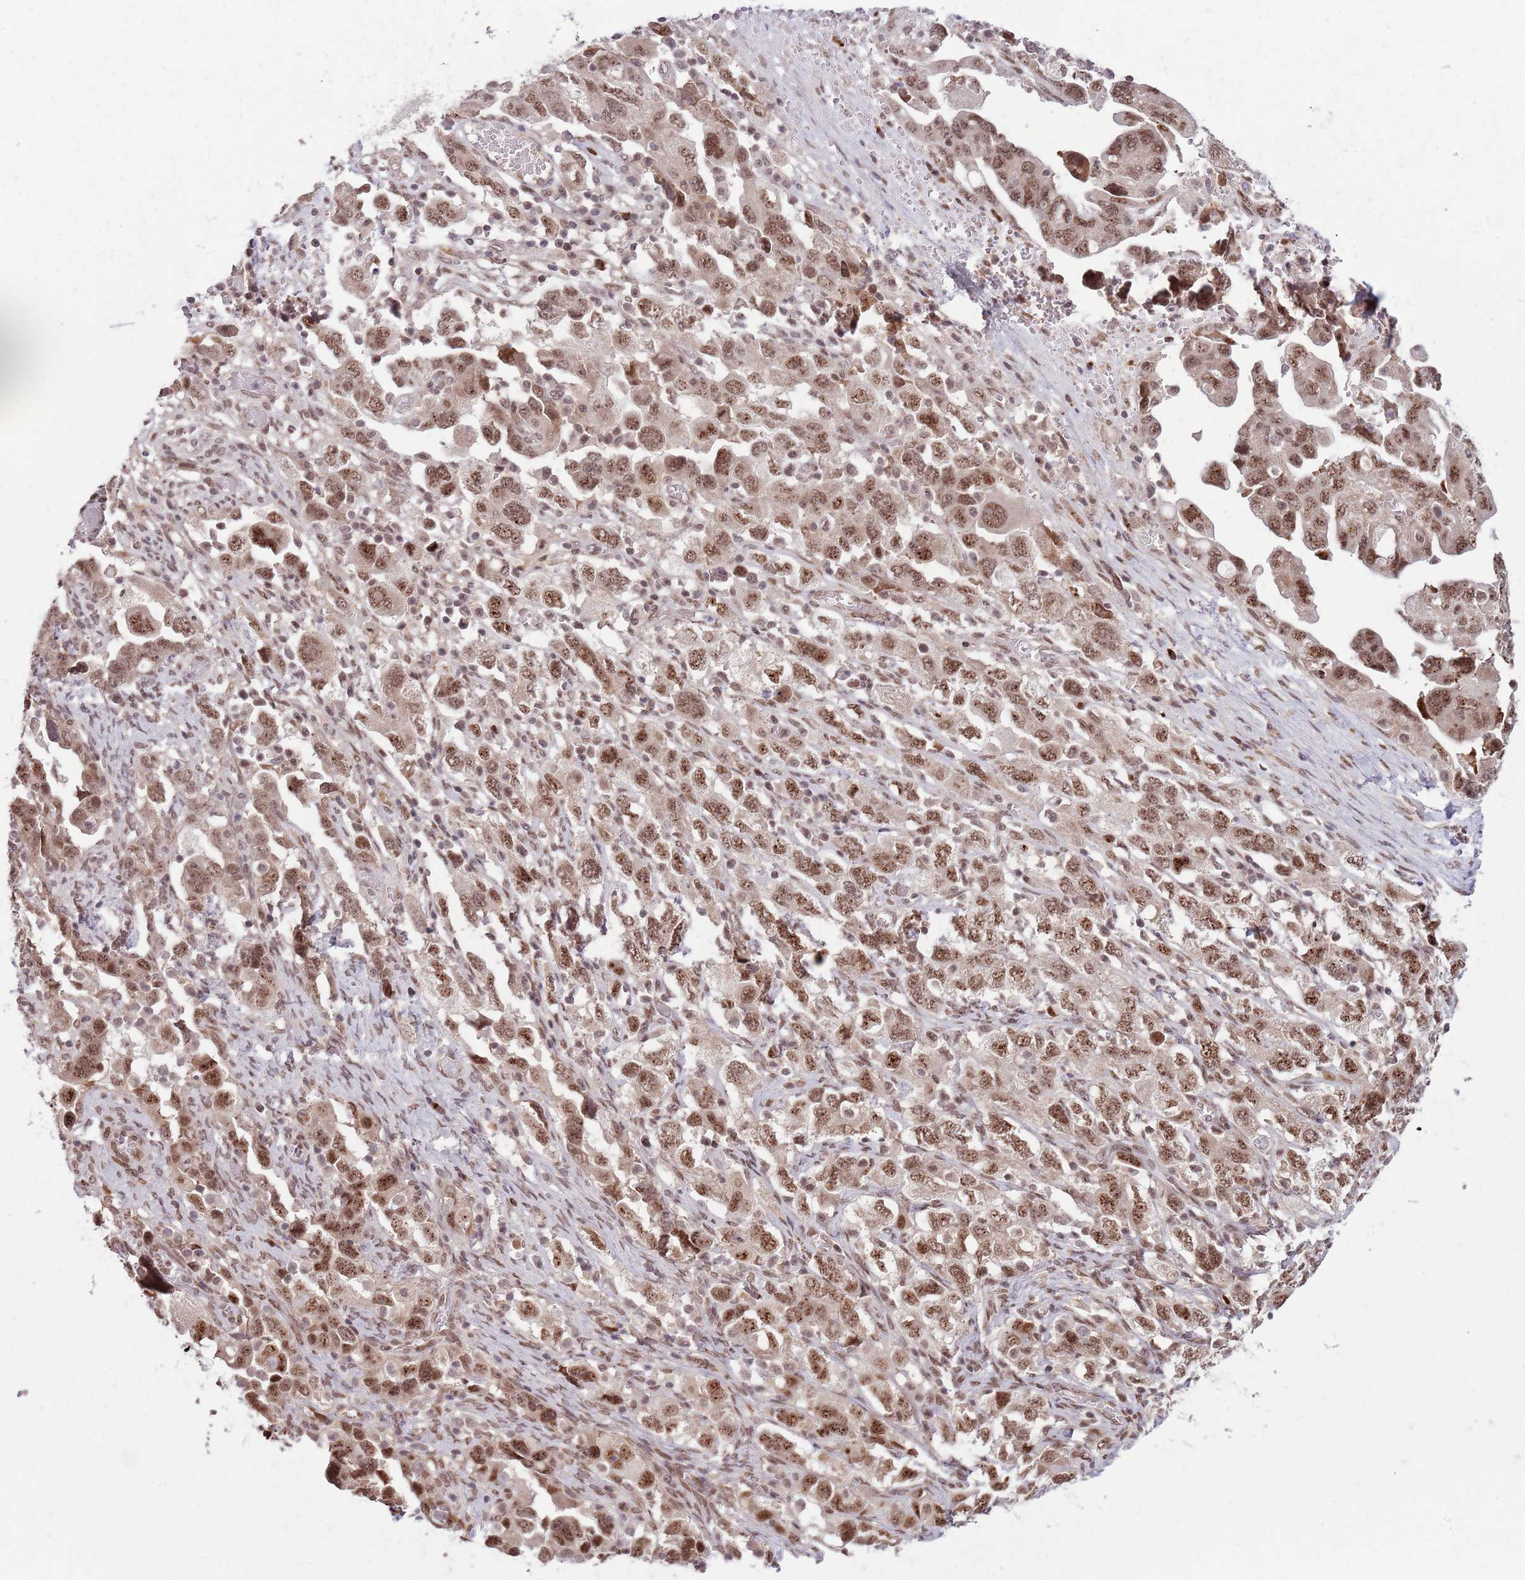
{"staining": {"intensity": "moderate", "quantity": ">75%", "location": "nuclear"}, "tissue": "ovarian cancer", "cell_type": "Tumor cells", "image_type": "cancer", "snomed": [{"axis": "morphology", "description": "Carcinoma, NOS"}, {"axis": "morphology", "description": "Cystadenocarcinoma, serous, NOS"}, {"axis": "topography", "description": "Ovary"}], "caption": "Tumor cells display medium levels of moderate nuclear staining in approximately >75% of cells in ovarian cancer.", "gene": "SIPA1L3", "patient": {"sex": "female", "age": 69}}